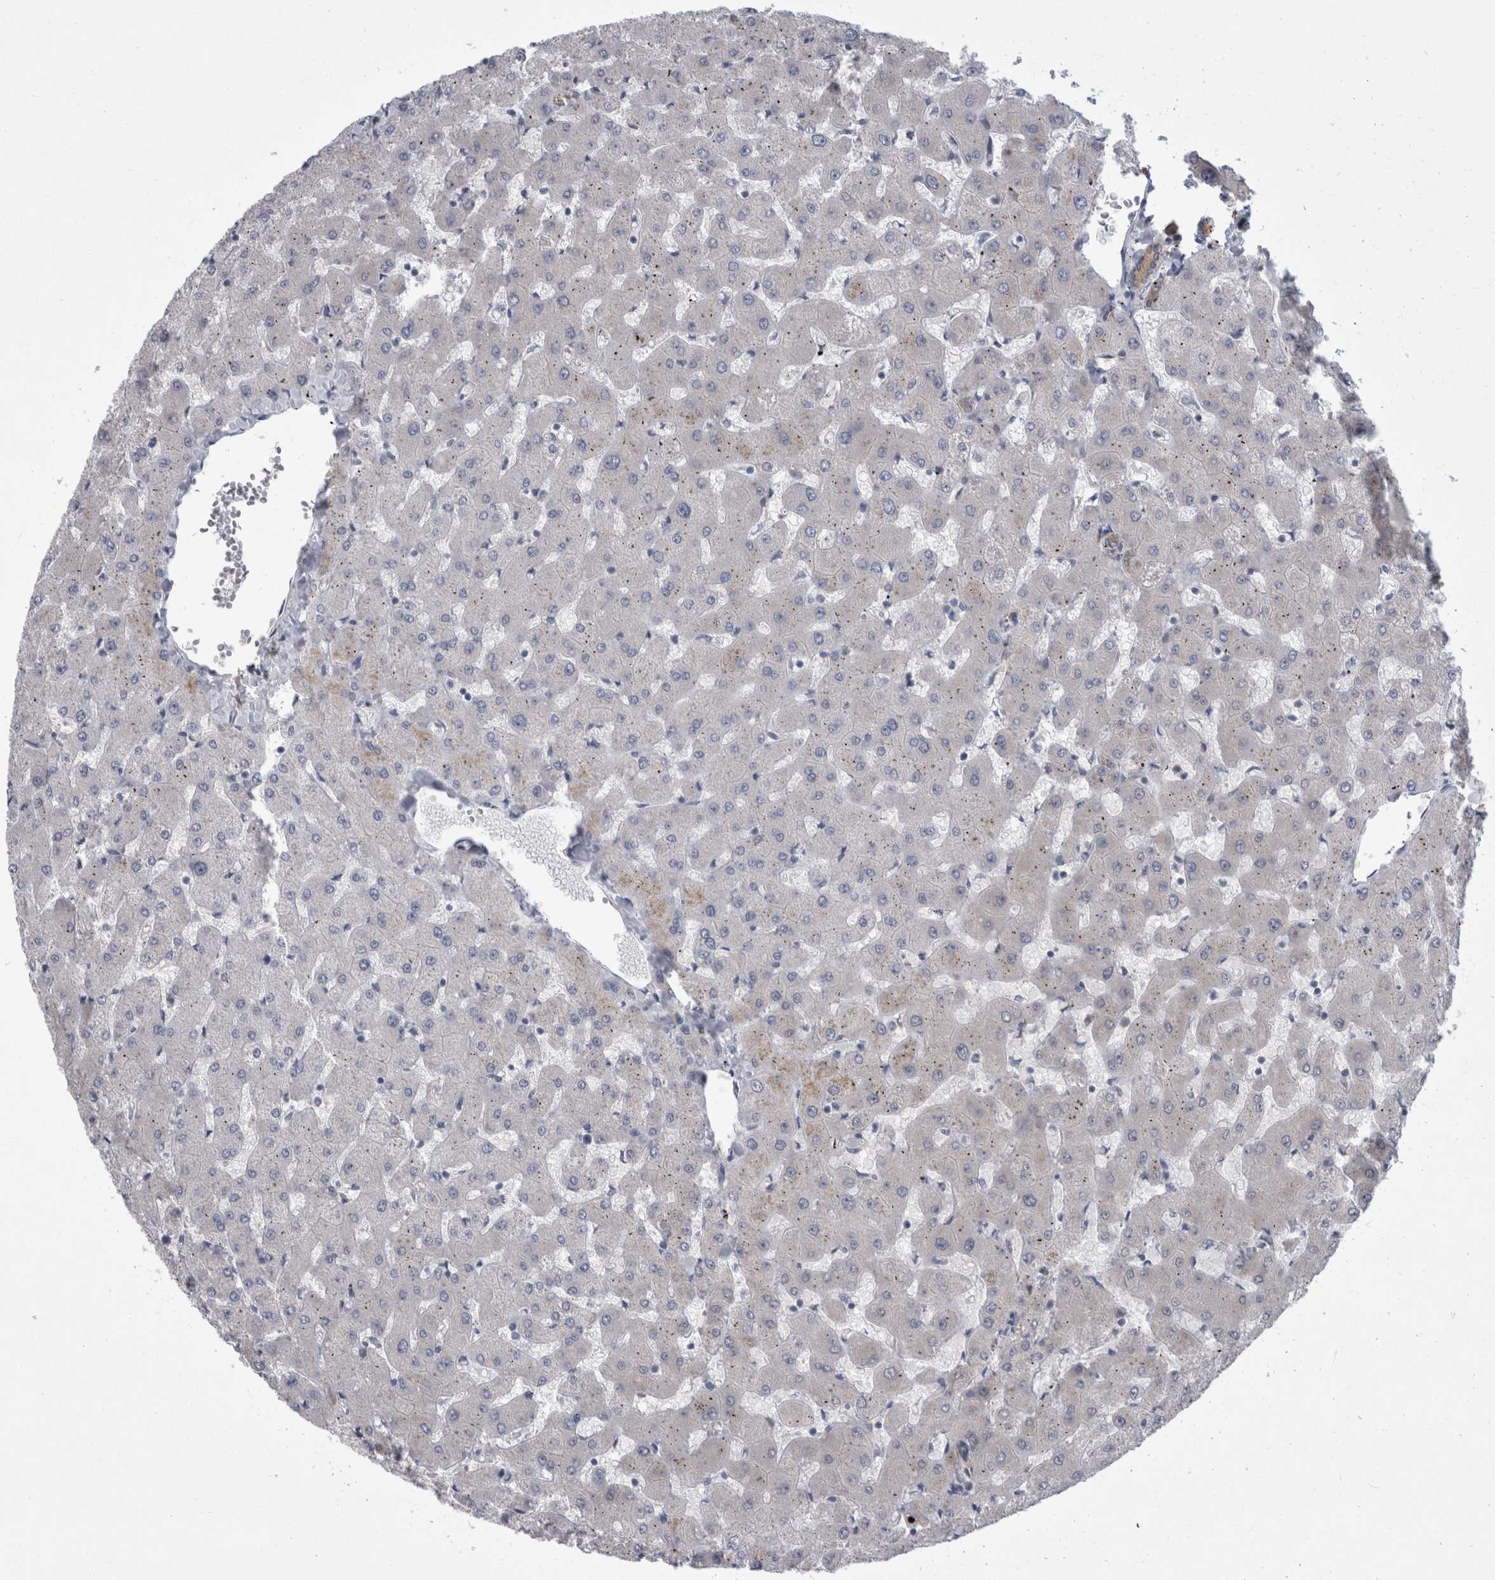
{"staining": {"intensity": "weak", "quantity": "25%-75%", "location": "cytoplasmic/membranous"}, "tissue": "liver", "cell_type": "Cholangiocytes", "image_type": "normal", "snomed": [{"axis": "morphology", "description": "Normal tissue, NOS"}, {"axis": "topography", "description": "Liver"}], "caption": "Liver stained with a brown dye reveals weak cytoplasmic/membranous positive positivity in approximately 25%-75% of cholangiocytes.", "gene": "FAM83H", "patient": {"sex": "female", "age": 63}}